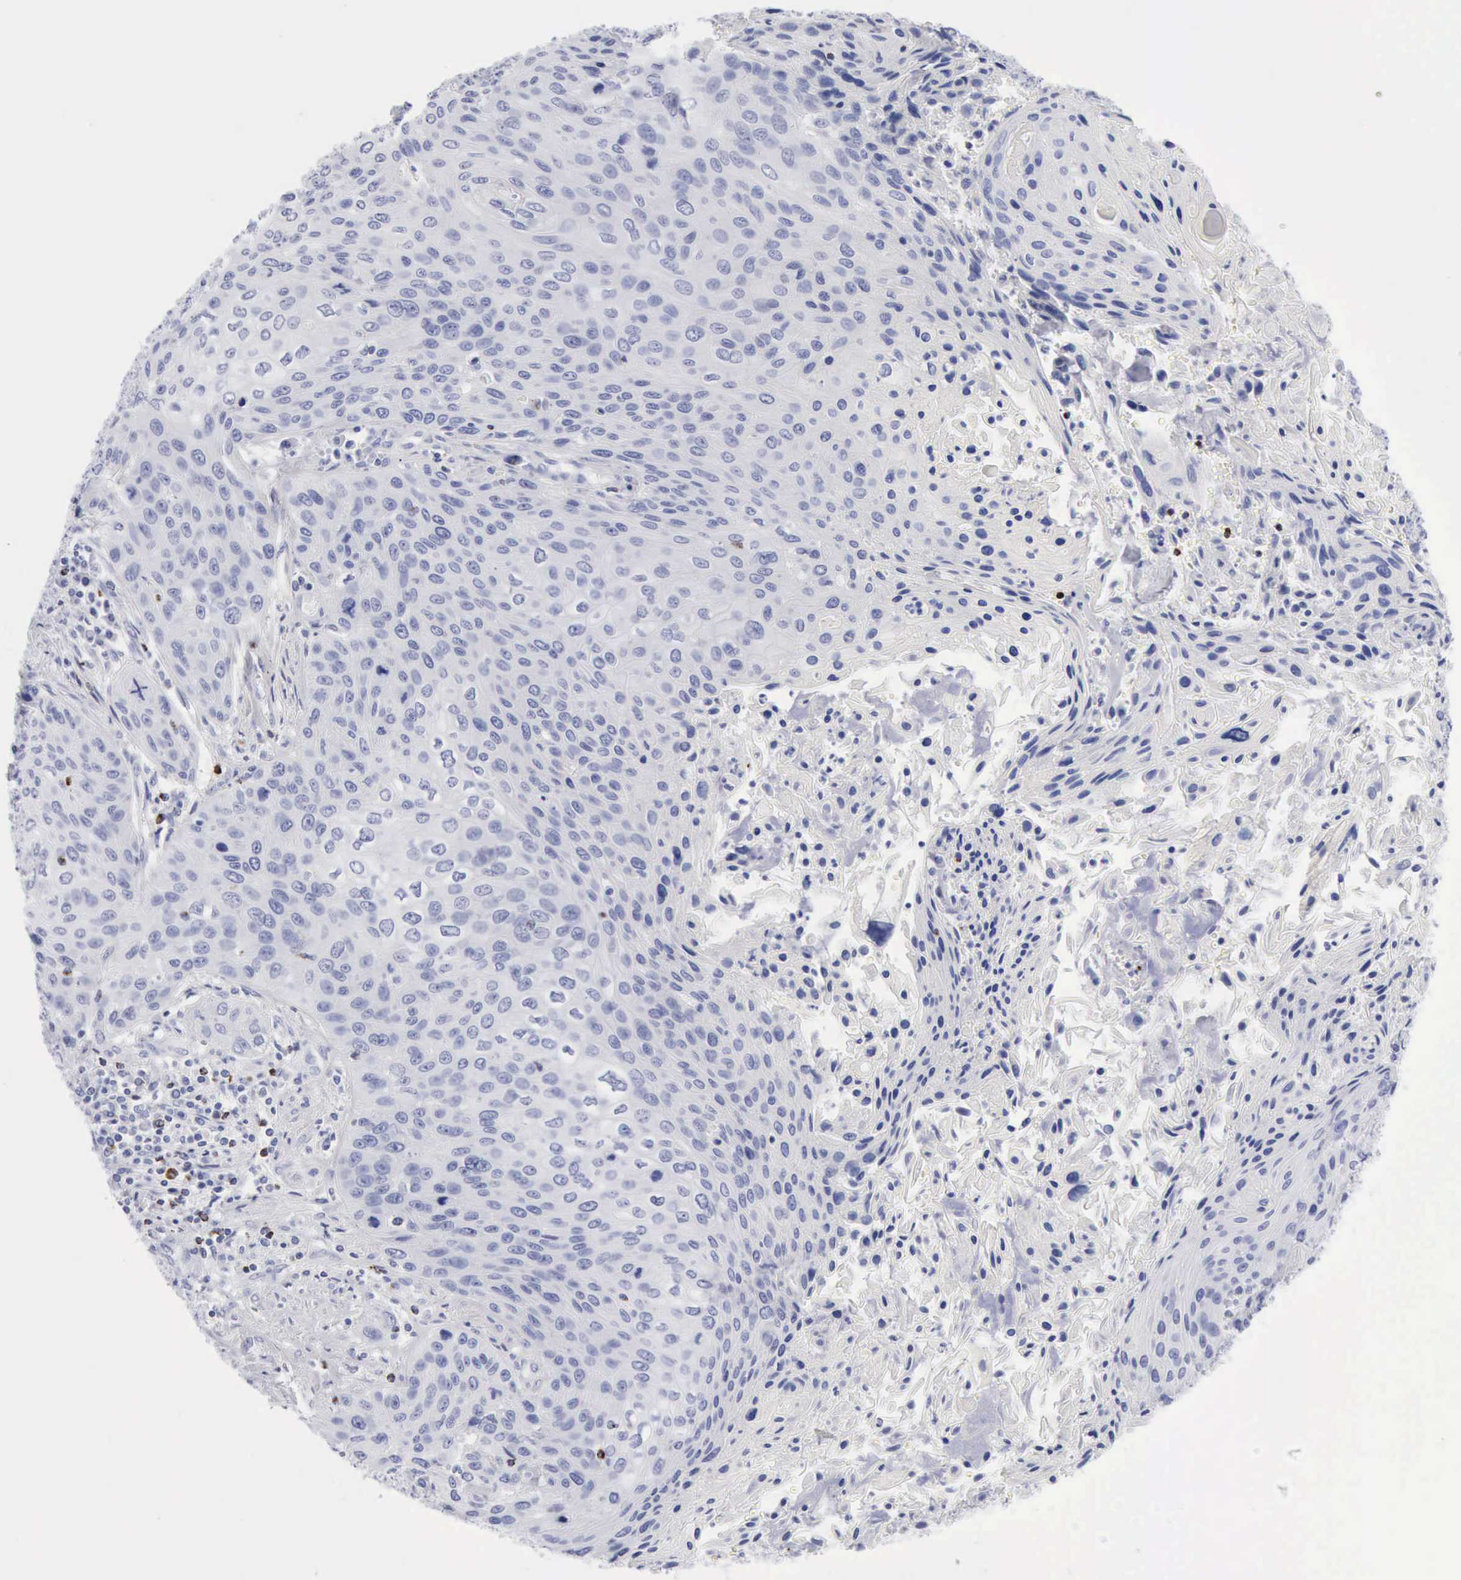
{"staining": {"intensity": "negative", "quantity": "none", "location": "none"}, "tissue": "cervical cancer", "cell_type": "Tumor cells", "image_type": "cancer", "snomed": [{"axis": "morphology", "description": "Squamous cell carcinoma, NOS"}, {"axis": "topography", "description": "Cervix"}], "caption": "Immunohistochemistry histopathology image of neoplastic tissue: squamous cell carcinoma (cervical) stained with DAB demonstrates no significant protein expression in tumor cells. The staining is performed using DAB brown chromogen with nuclei counter-stained in using hematoxylin.", "gene": "GZMB", "patient": {"sex": "female", "age": 32}}